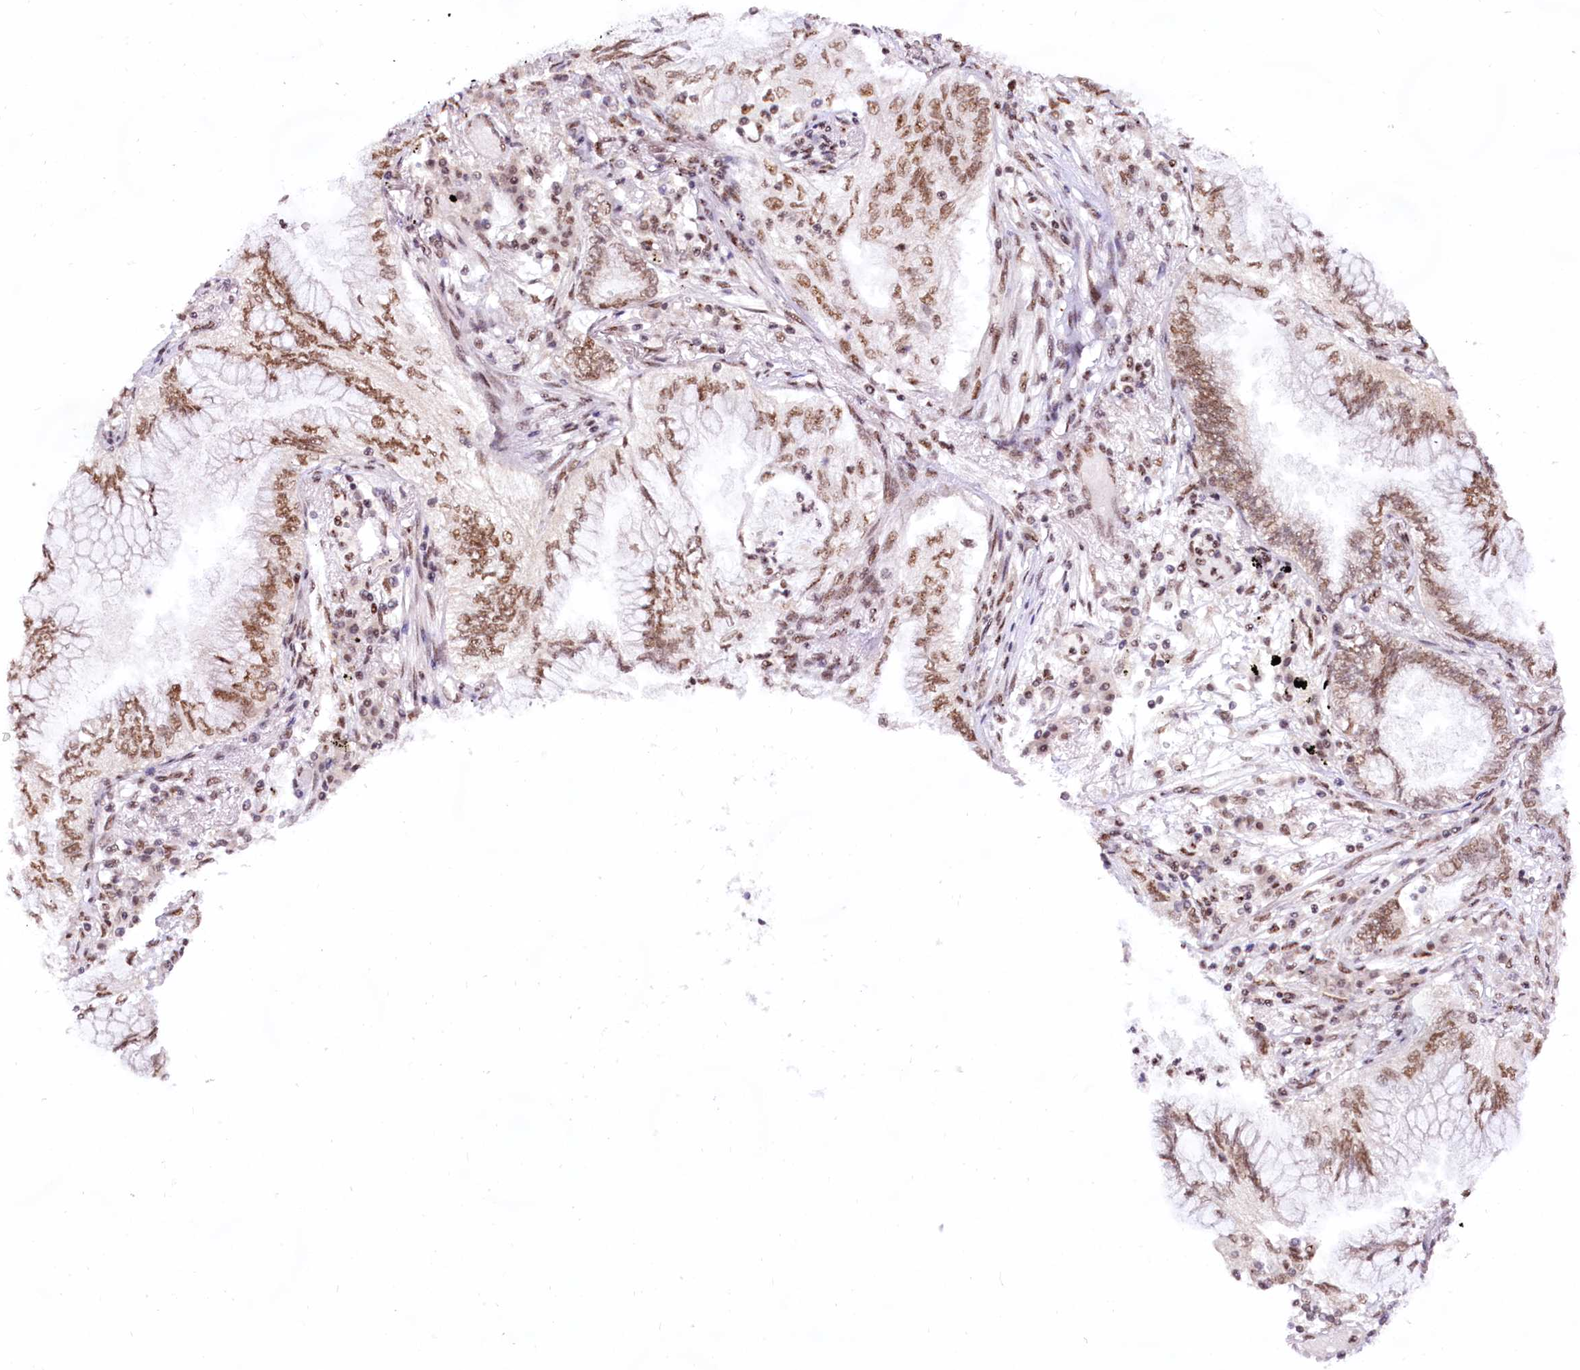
{"staining": {"intensity": "moderate", "quantity": ">75%", "location": "nuclear"}, "tissue": "lung cancer", "cell_type": "Tumor cells", "image_type": "cancer", "snomed": [{"axis": "morphology", "description": "Adenocarcinoma, NOS"}, {"axis": "topography", "description": "Lung"}], "caption": "Human lung cancer stained with a brown dye reveals moderate nuclear positive staining in approximately >75% of tumor cells.", "gene": "HIRA", "patient": {"sex": "female", "age": 70}}